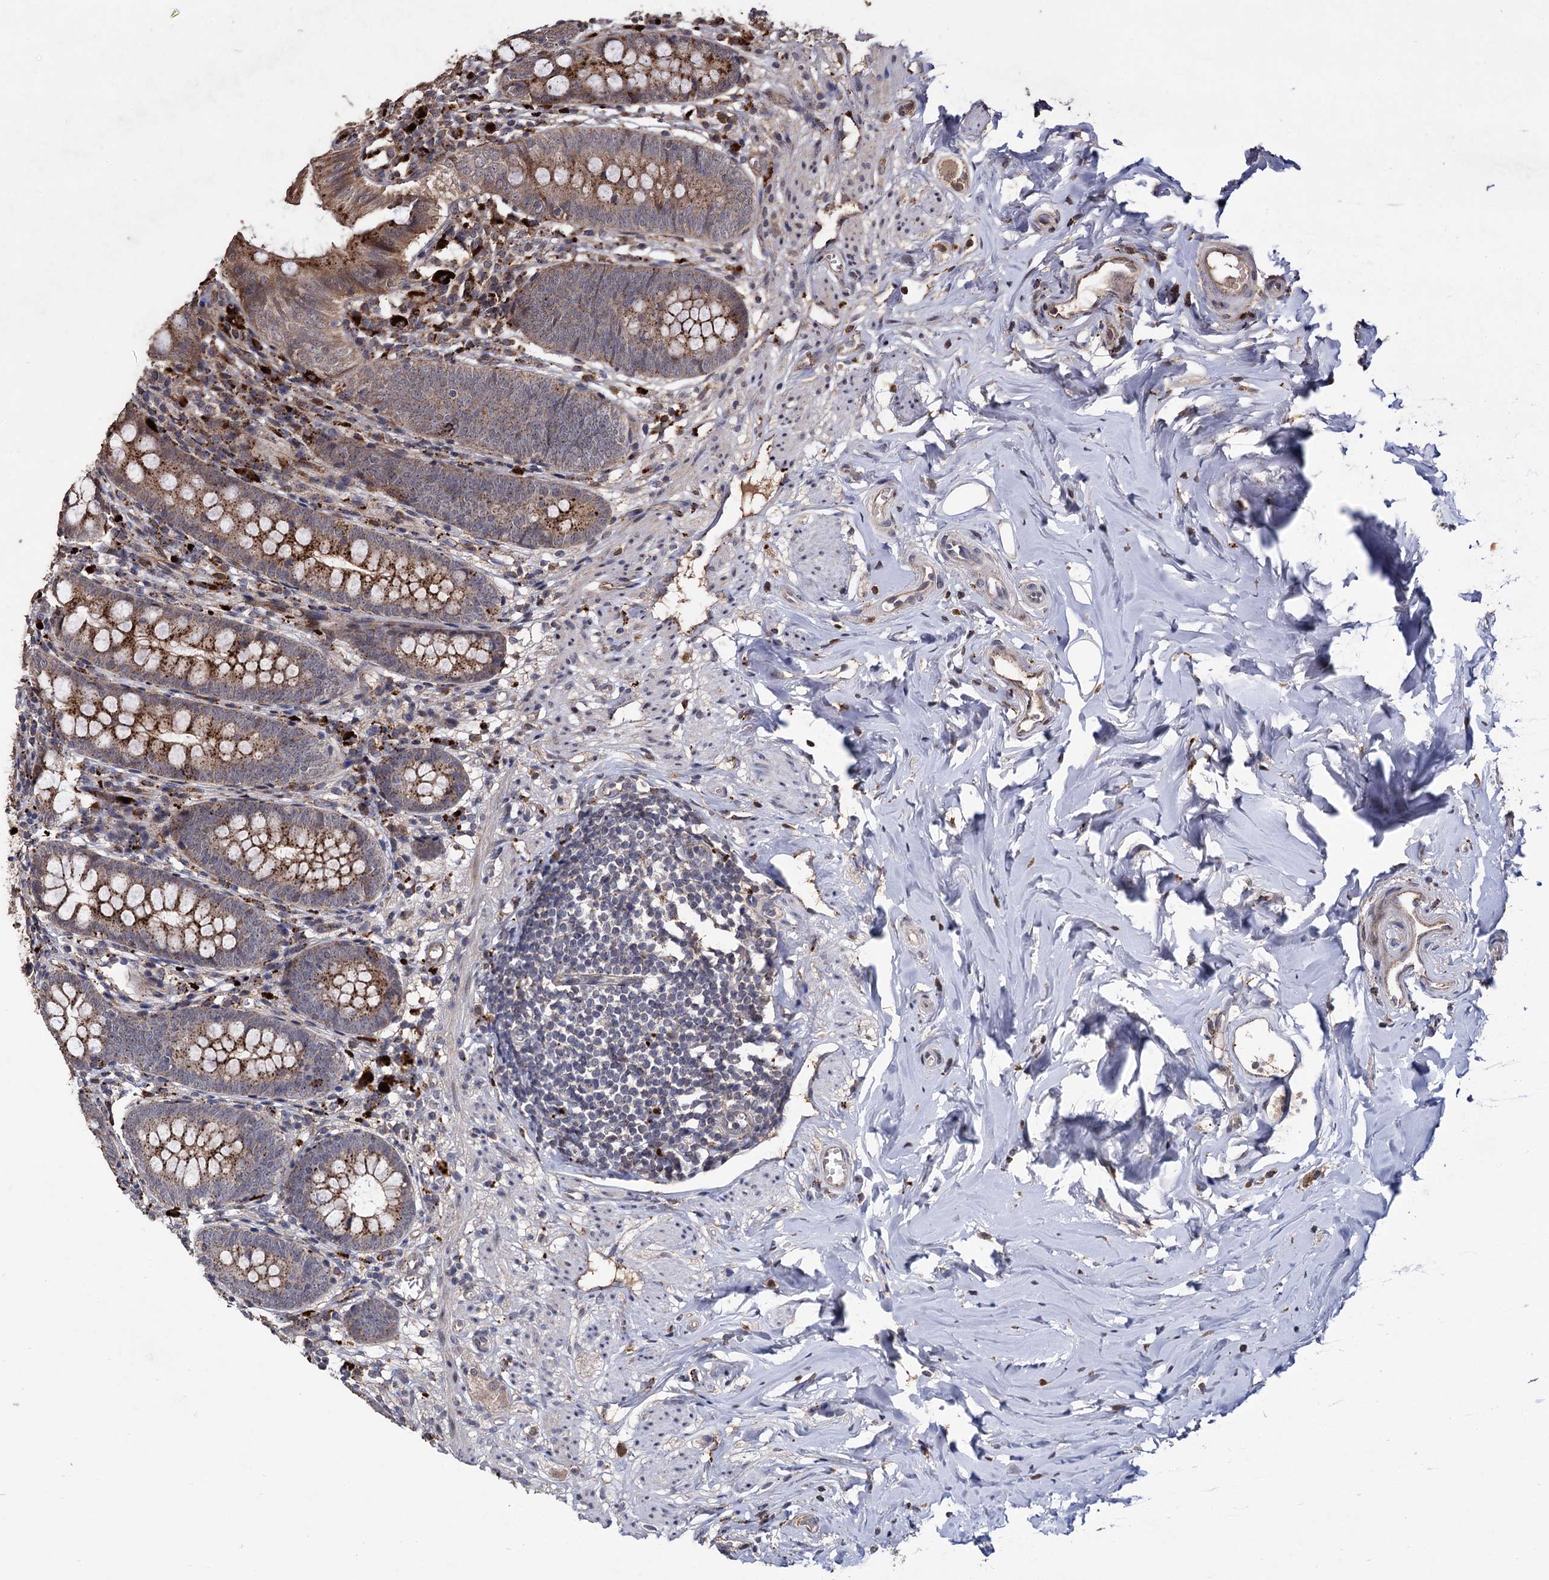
{"staining": {"intensity": "moderate", "quantity": ">75%", "location": "cytoplasmic/membranous"}, "tissue": "appendix", "cell_type": "Glandular cells", "image_type": "normal", "snomed": [{"axis": "morphology", "description": "Normal tissue, NOS"}, {"axis": "topography", "description": "Appendix"}], "caption": "Appendix stained for a protein (brown) demonstrates moderate cytoplasmic/membranous positive expression in approximately >75% of glandular cells.", "gene": "MICAL2", "patient": {"sex": "female", "age": 51}}